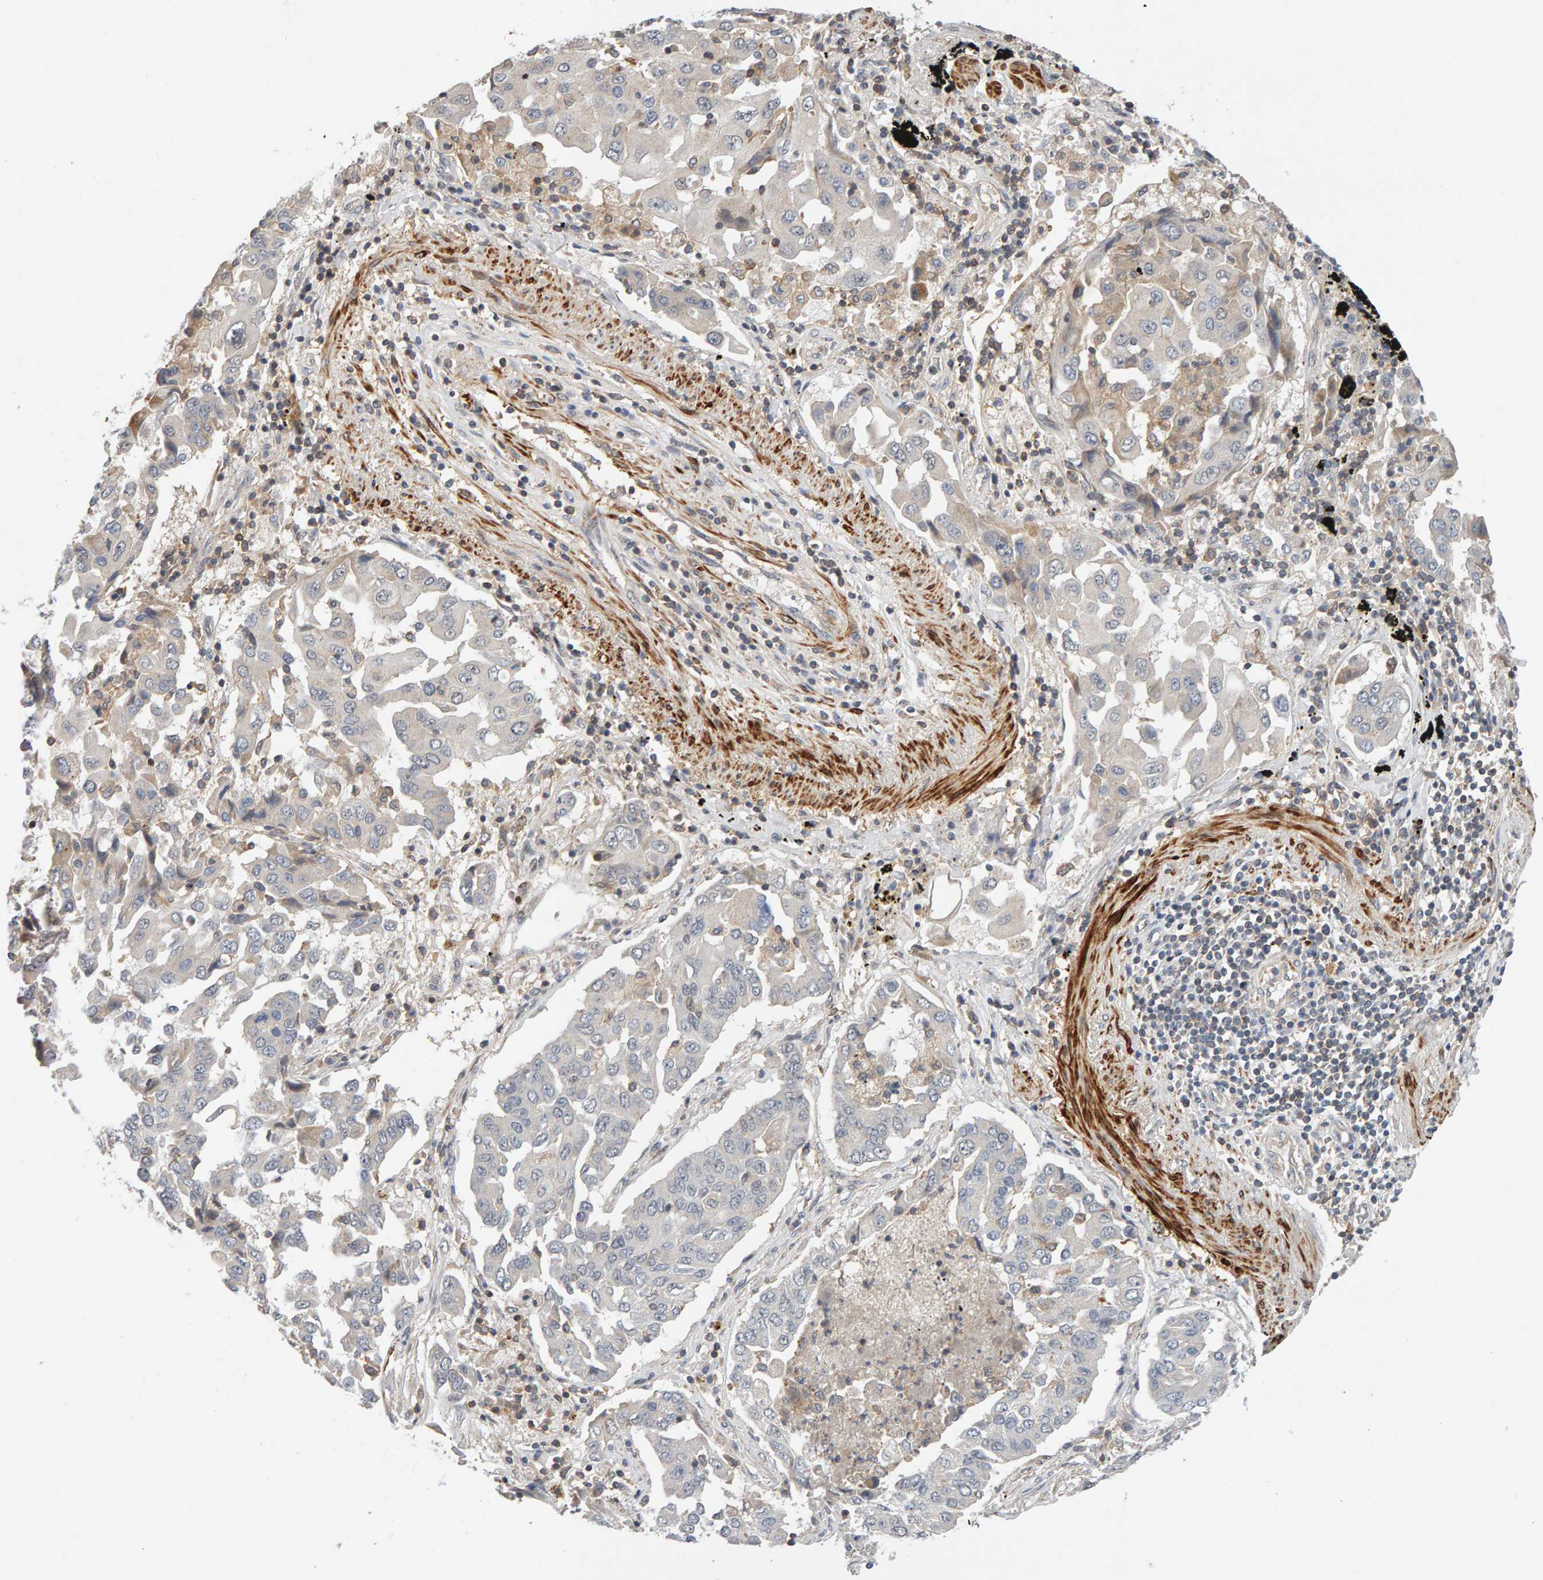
{"staining": {"intensity": "weak", "quantity": "<25%", "location": "cytoplasmic/membranous"}, "tissue": "lung cancer", "cell_type": "Tumor cells", "image_type": "cancer", "snomed": [{"axis": "morphology", "description": "Adenocarcinoma, NOS"}, {"axis": "topography", "description": "Lung"}], "caption": "This photomicrograph is of adenocarcinoma (lung) stained with immunohistochemistry to label a protein in brown with the nuclei are counter-stained blue. There is no staining in tumor cells. (Stains: DAB immunohistochemistry with hematoxylin counter stain, Microscopy: brightfield microscopy at high magnification).", "gene": "NUDCD1", "patient": {"sex": "female", "age": 65}}